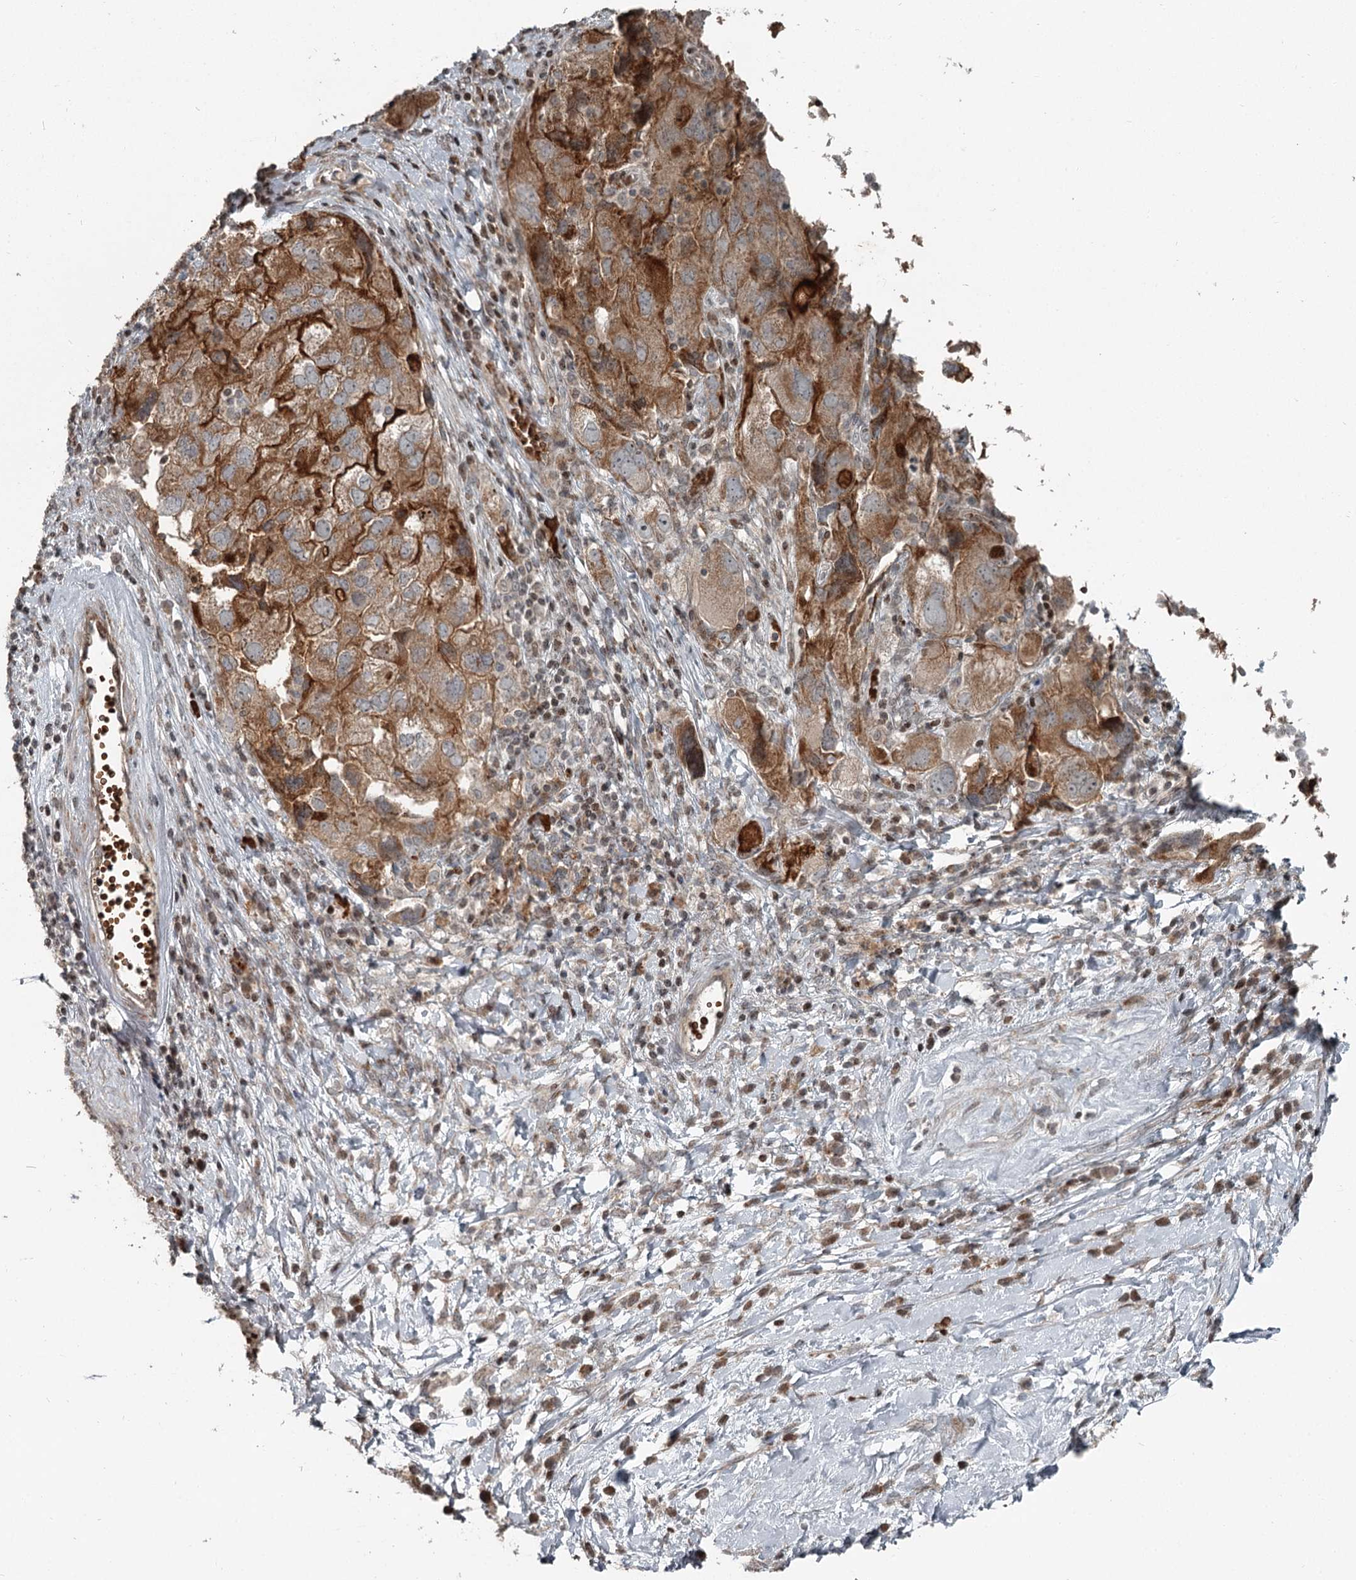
{"staining": {"intensity": "strong", "quantity": ">75%", "location": "cytoplasmic/membranous"}, "tissue": "ovarian cancer", "cell_type": "Tumor cells", "image_type": "cancer", "snomed": [{"axis": "morphology", "description": "Carcinoma, NOS"}, {"axis": "morphology", "description": "Cystadenocarcinoma, serous, NOS"}, {"axis": "topography", "description": "Ovary"}], "caption": "A histopathology image of human ovarian carcinoma stained for a protein displays strong cytoplasmic/membranous brown staining in tumor cells. (Brightfield microscopy of DAB IHC at high magnification).", "gene": "RASSF8", "patient": {"sex": "female", "age": 69}}